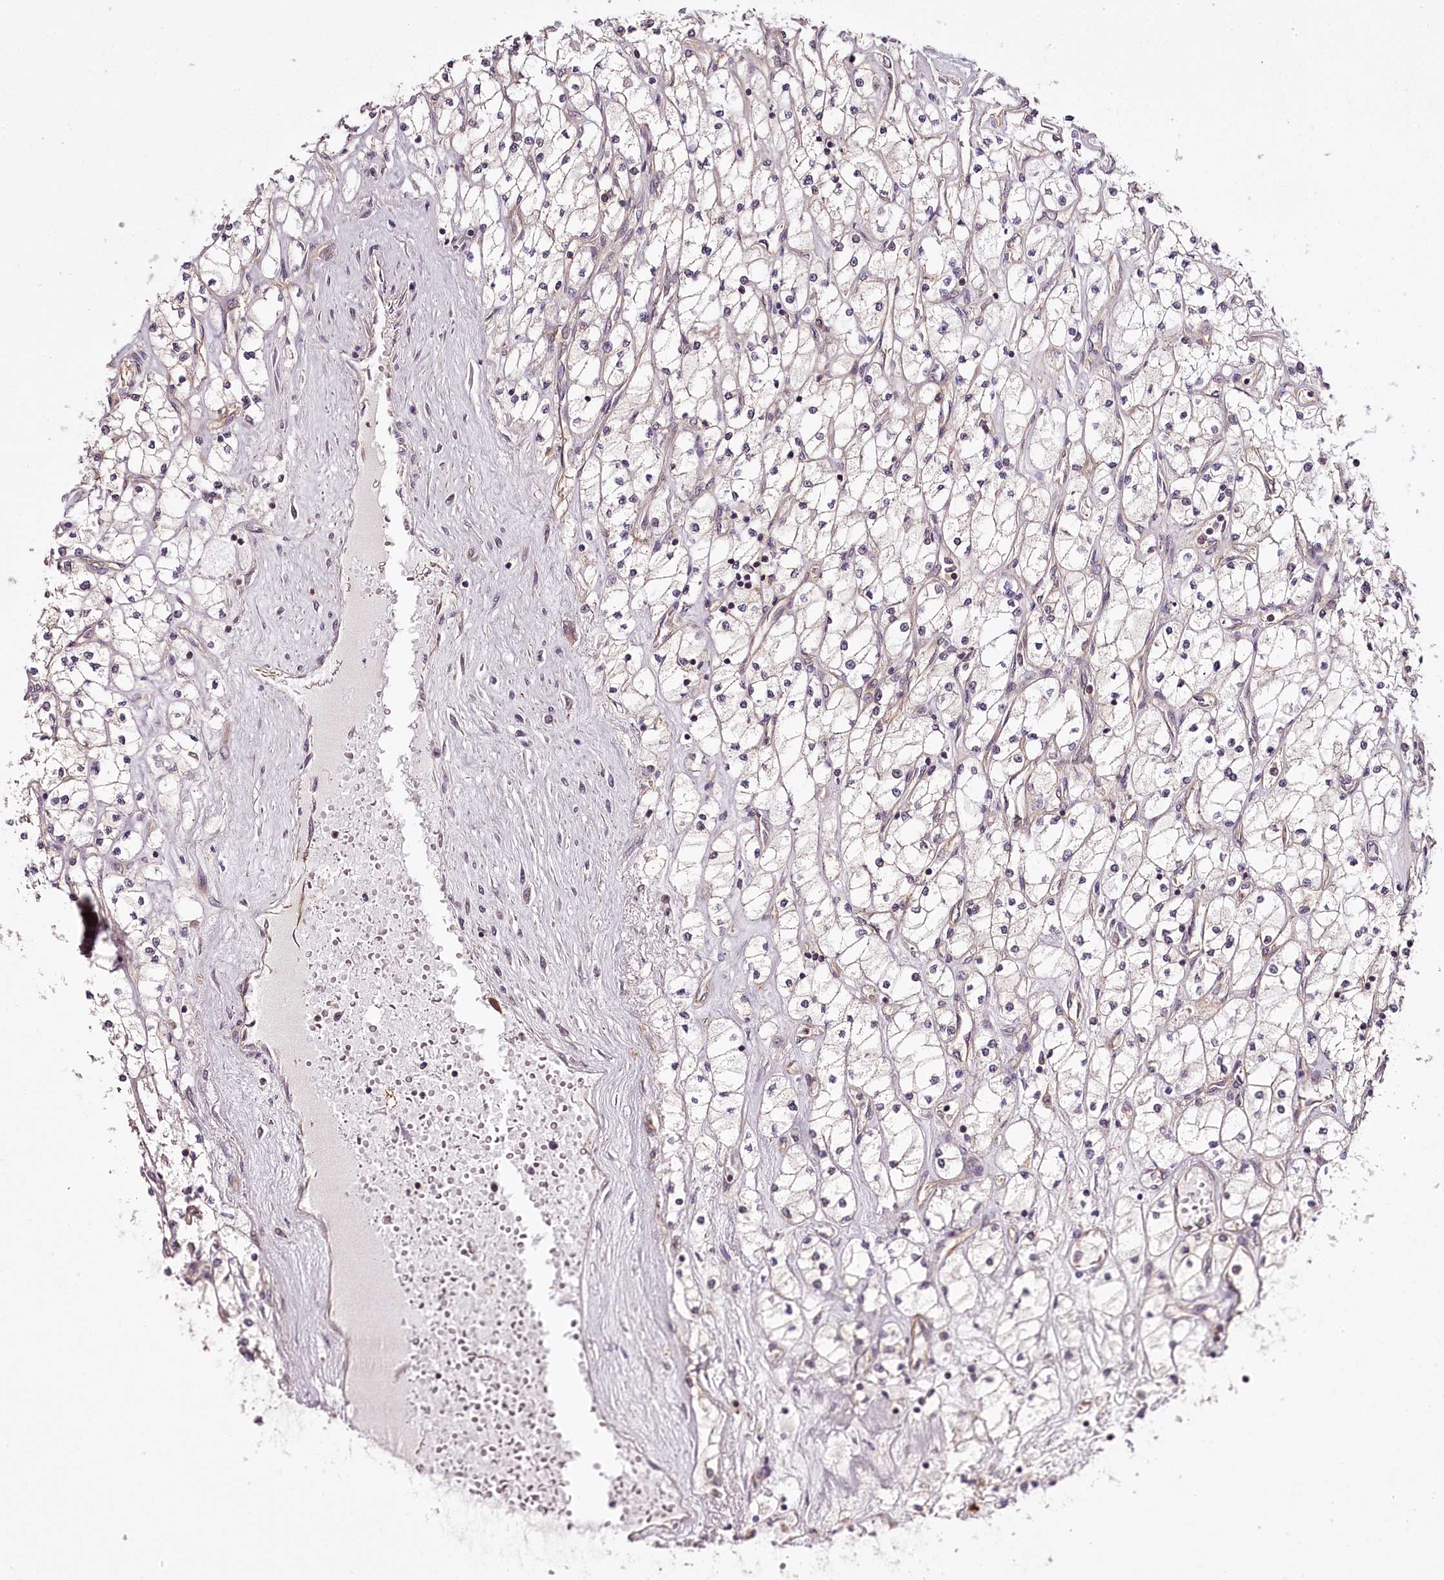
{"staining": {"intensity": "negative", "quantity": "none", "location": "none"}, "tissue": "renal cancer", "cell_type": "Tumor cells", "image_type": "cancer", "snomed": [{"axis": "morphology", "description": "Adenocarcinoma, NOS"}, {"axis": "topography", "description": "Kidney"}], "caption": "An immunohistochemistry (IHC) histopathology image of renal adenocarcinoma is shown. There is no staining in tumor cells of renal adenocarcinoma. Brightfield microscopy of IHC stained with DAB (brown) and hematoxylin (blue), captured at high magnification.", "gene": "TARS1", "patient": {"sex": "male", "age": 80}}